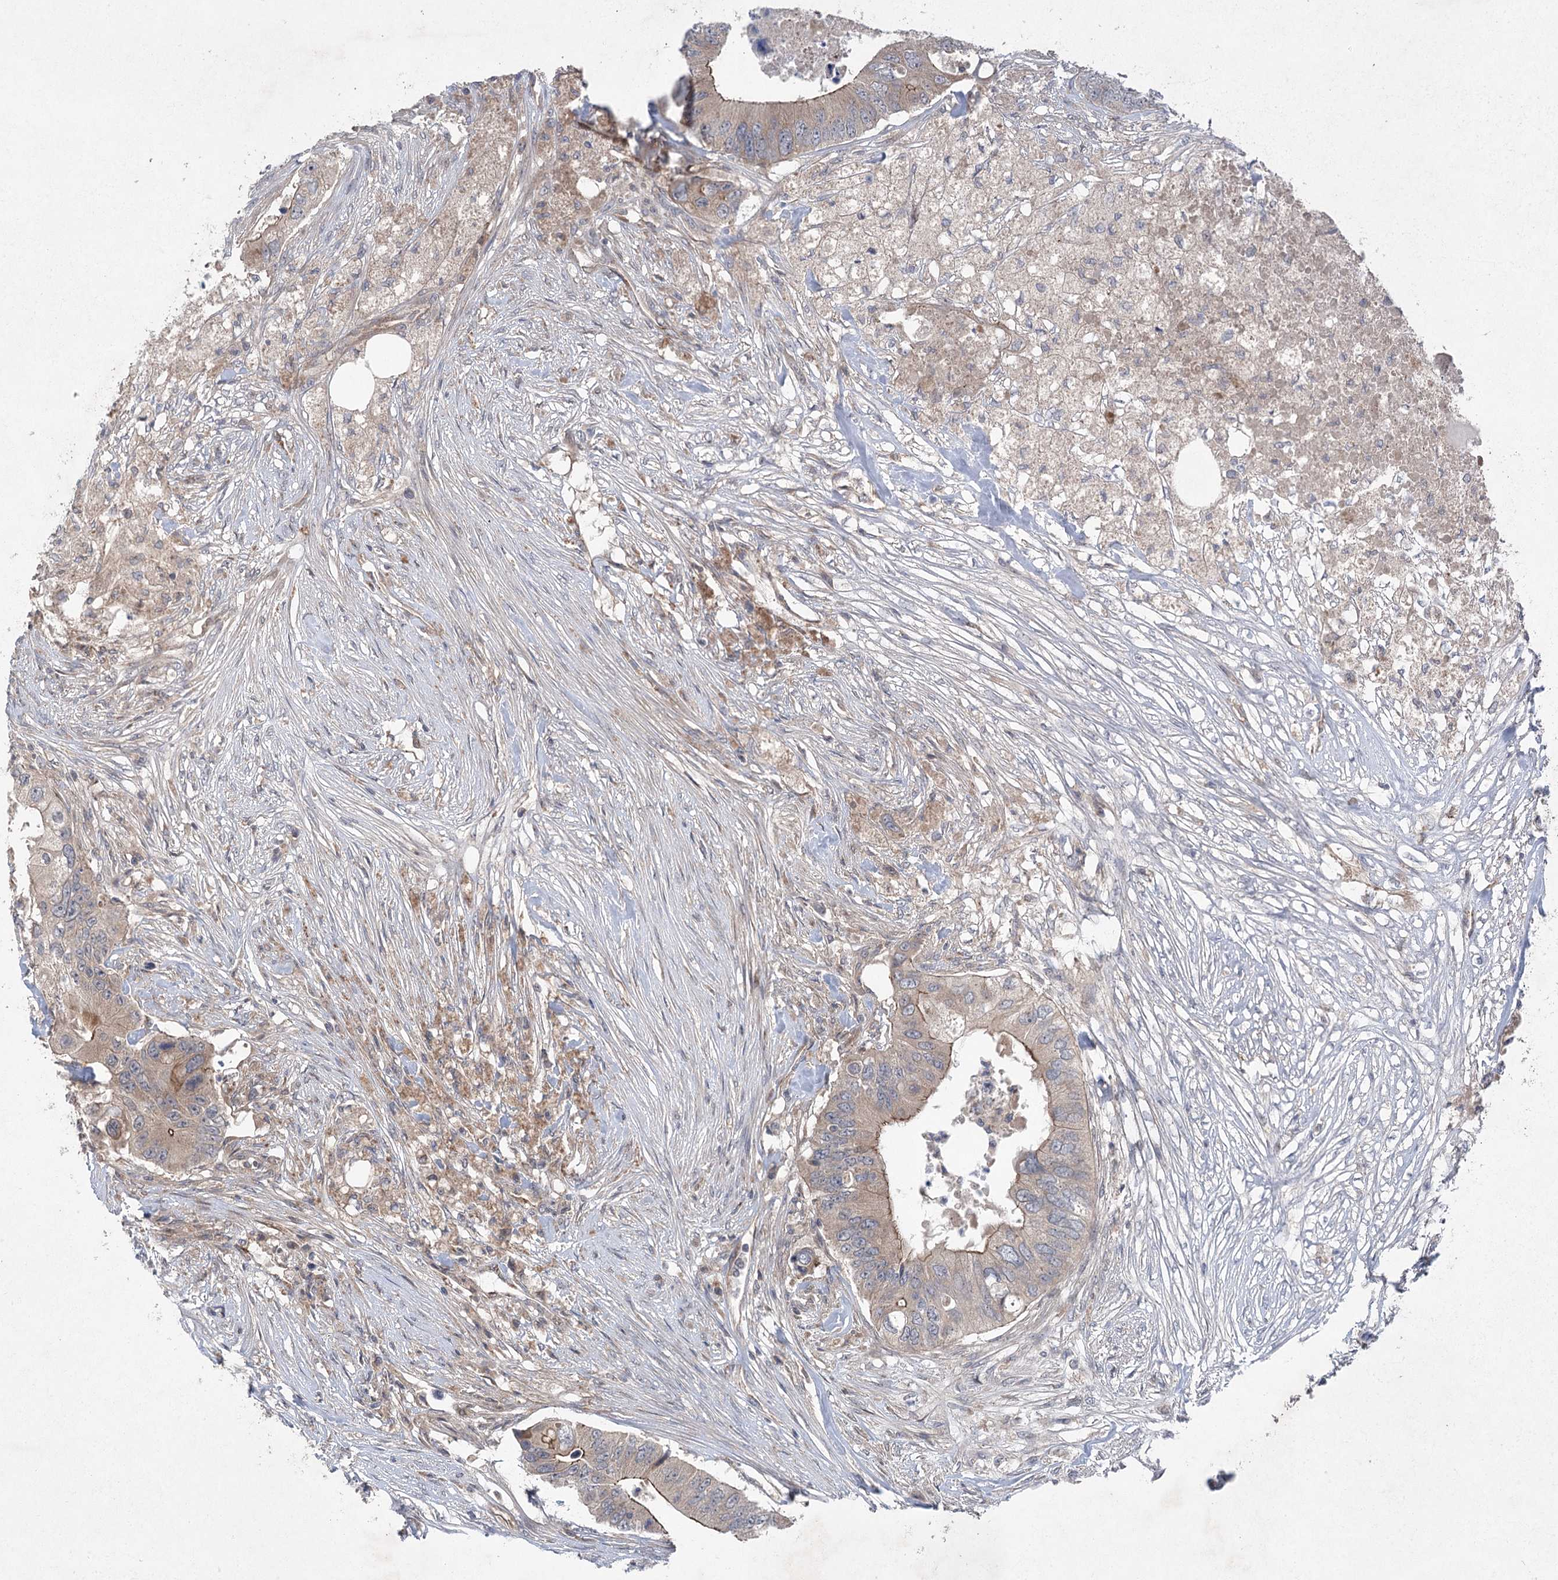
{"staining": {"intensity": "weak", "quantity": "<25%", "location": "cytoplasmic/membranous"}, "tissue": "colorectal cancer", "cell_type": "Tumor cells", "image_type": "cancer", "snomed": [{"axis": "morphology", "description": "Adenocarcinoma, NOS"}, {"axis": "topography", "description": "Colon"}], "caption": "This is an immunohistochemistry (IHC) image of human colorectal adenocarcinoma. There is no positivity in tumor cells.", "gene": "METTL24", "patient": {"sex": "male", "age": 71}}